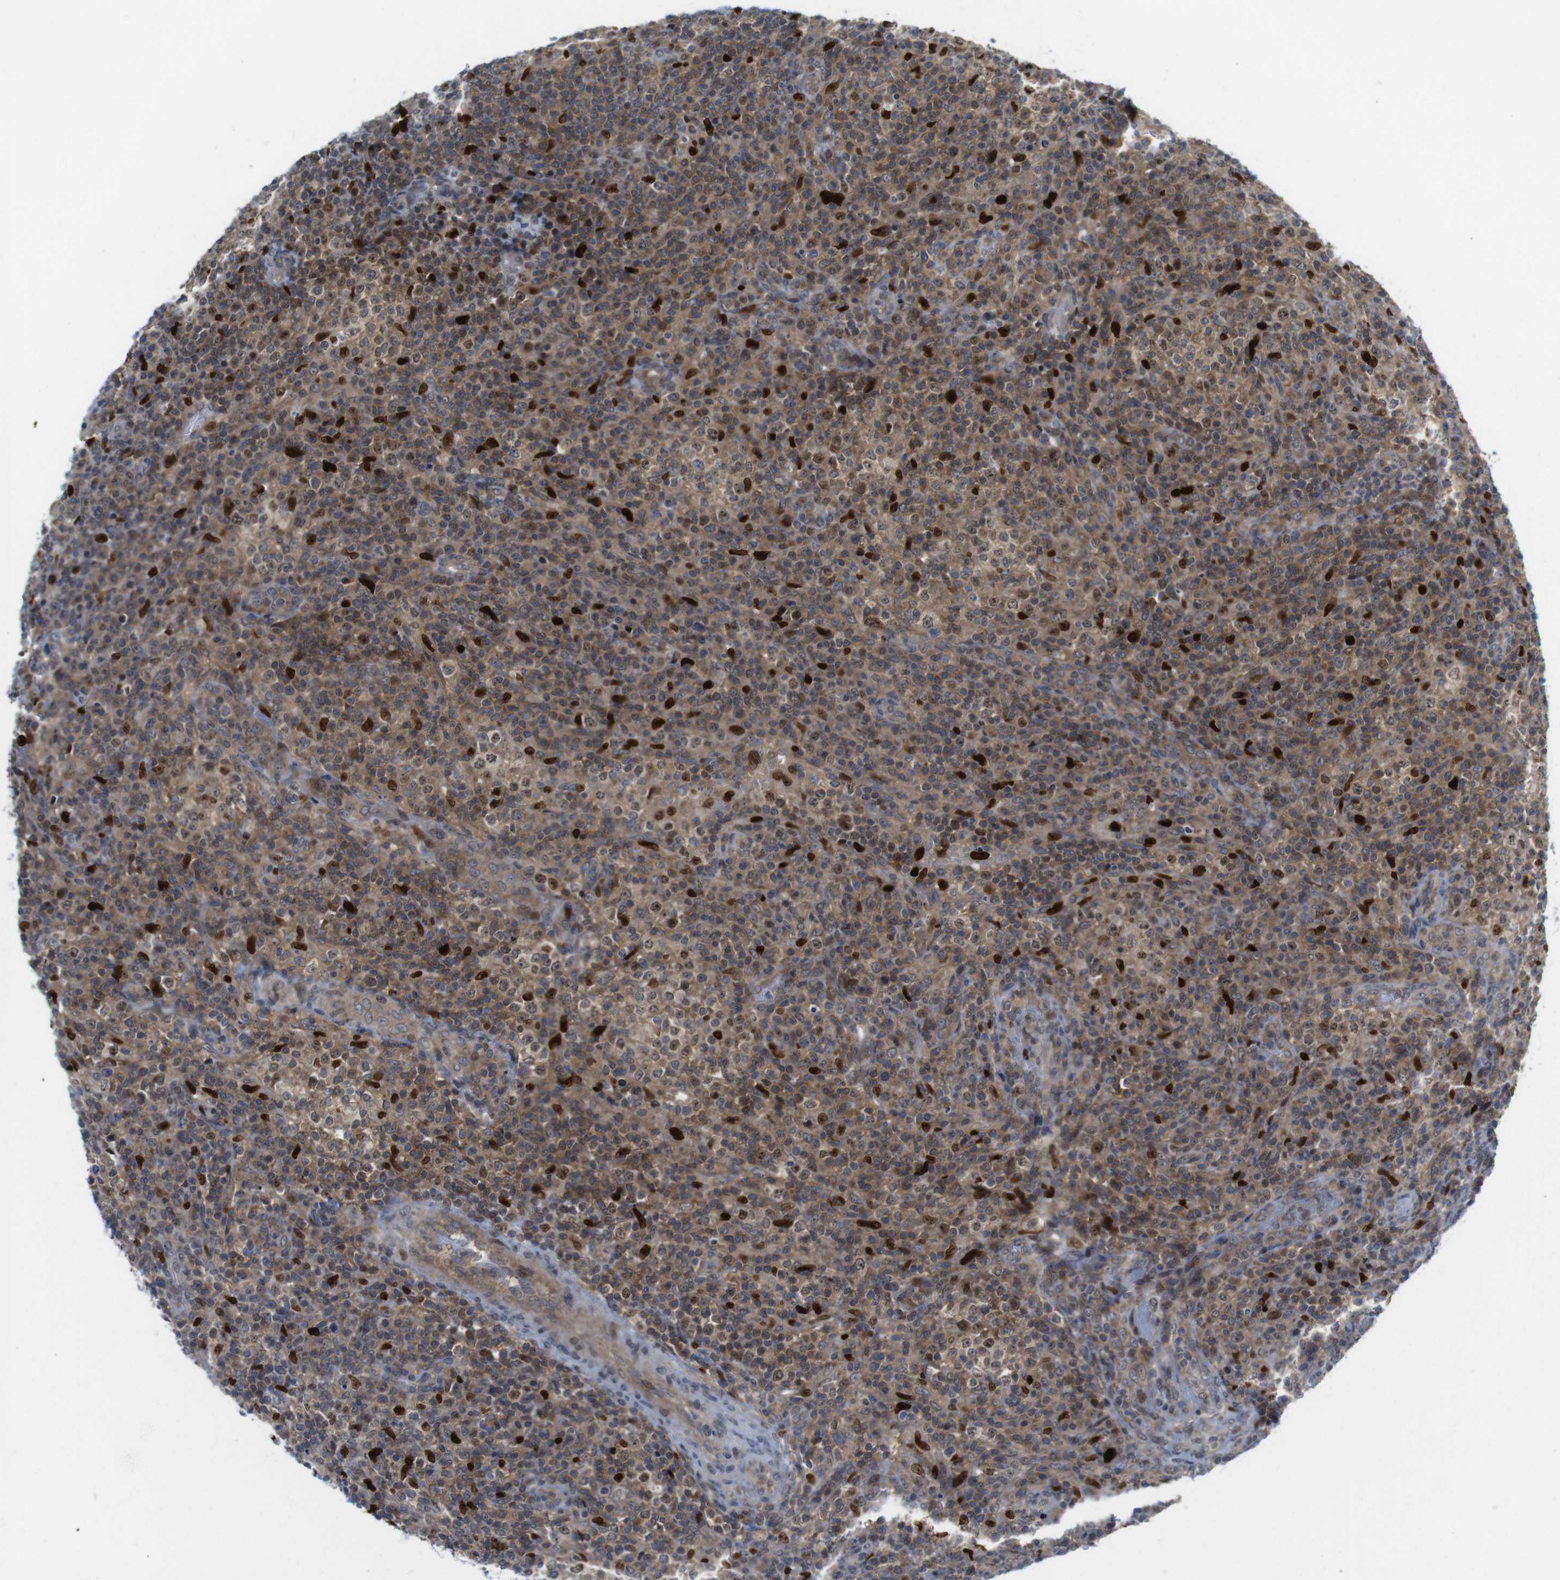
{"staining": {"intensity": "moderate", "quantity": ">75%", "location": "cytoplasmic/membranous,nuclear"}, "tissue": "lymphoma", "cell_type": "Tumor cells", "image_type": "cancer", "snomed": [{"axis": "morphology", "description": "Malignant lymphoma, non-Hodgkin's type, High grade"}, {"axis": "topography", "description": "Lymph node"}], "caption": "Approximately >75% of tumor cells in lymphoma reveal moderate cytoplasmic/membranous and nuclear protein positivity as visualized by brown immunohistochemical staining.", "gene": "RCC1", "patient": {"sex": "female", "age": 76}}